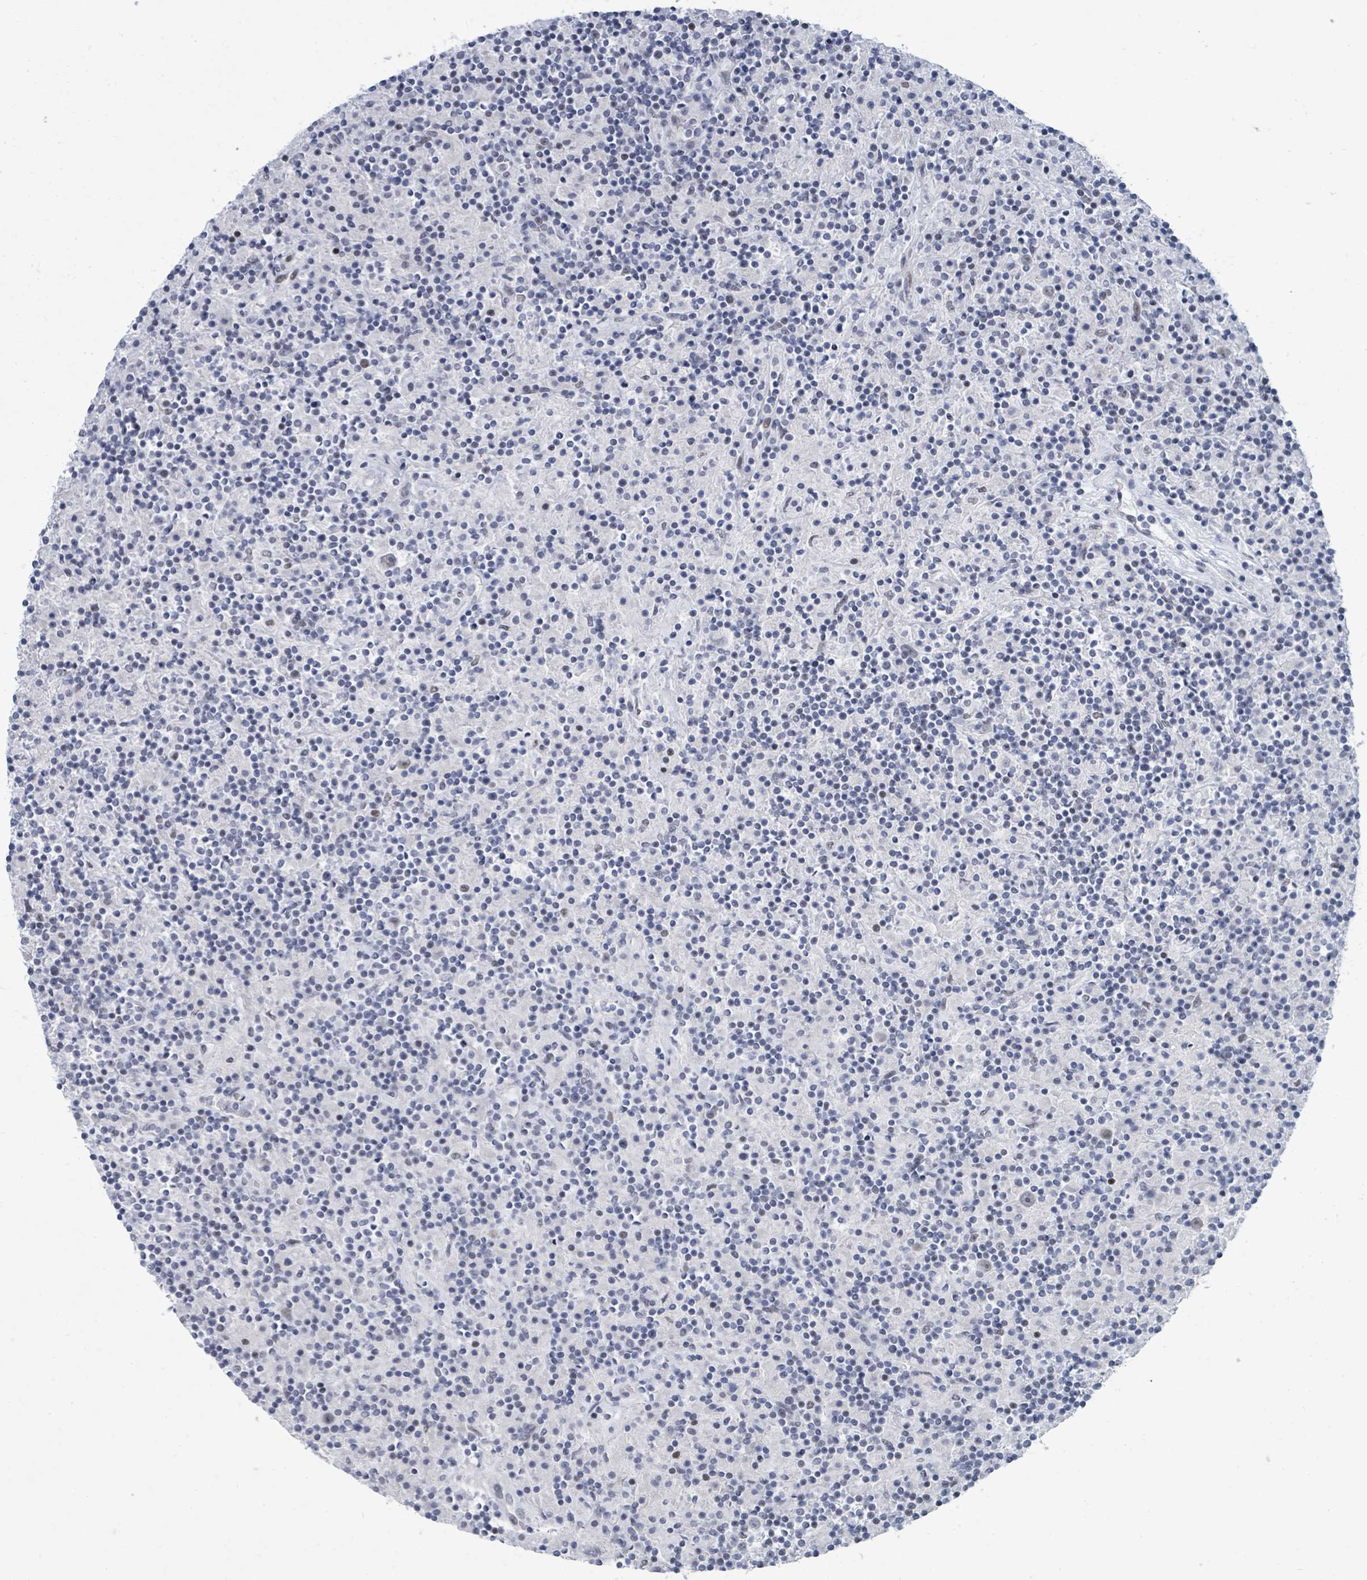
{"staining": {"intensity": "negative", "quantity": "none", "location": "none"}, "tissue": "lymphoma", "cell_type": "Tumor cells", "image_type": "cancer", "snomed": [{"axis": "morphology", "description": "Hodgkin's disease, NOS"}, {"axis": "topography", "description": "Lymph node"}], "caption": "Hodgkin's disease was stained to show a protein in brown. There is no significant expression in tumor cells.", "gene": "CT45A5", "patient": {"sex": "male", "age": 70}}